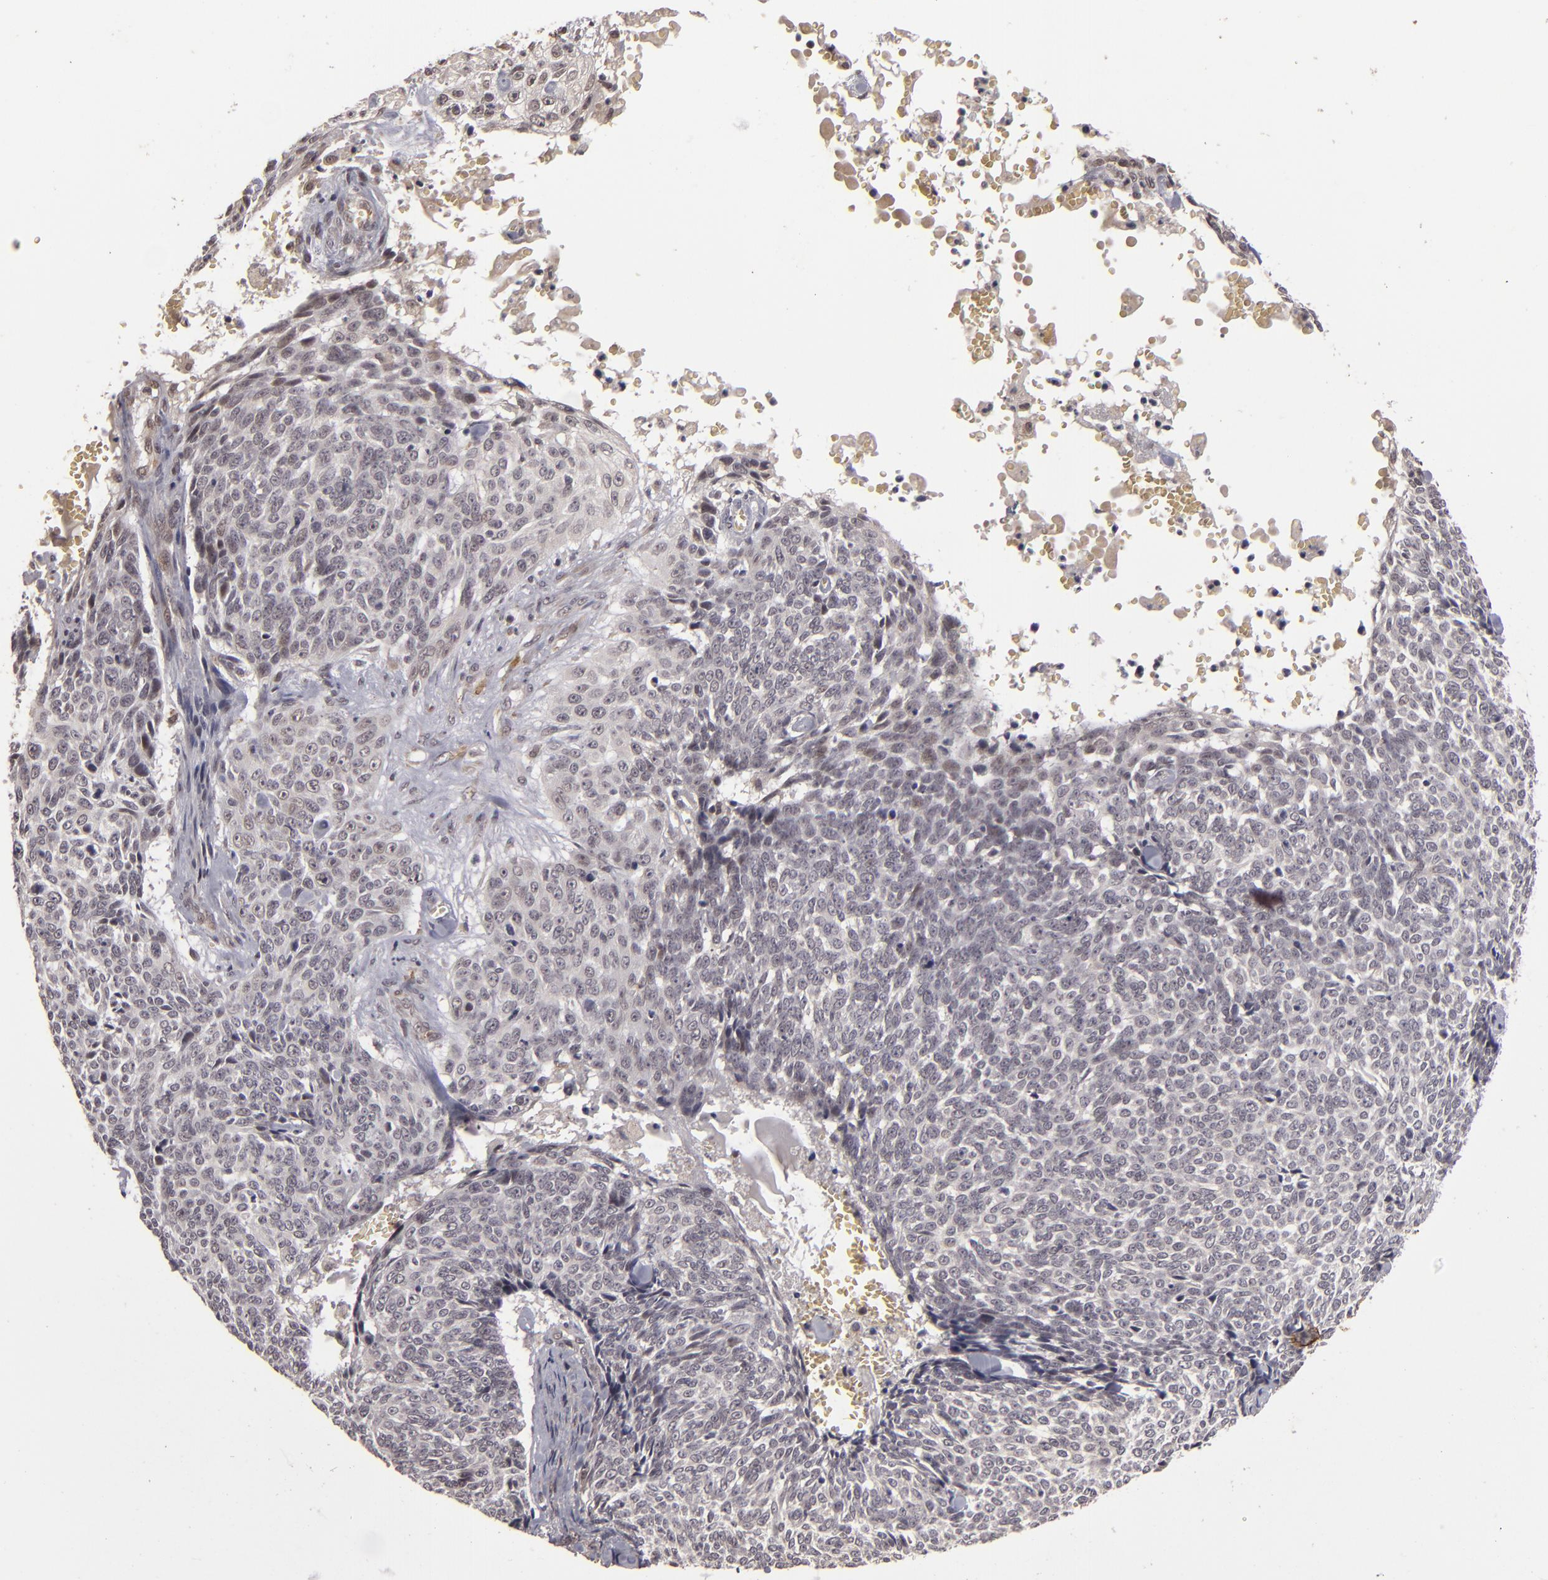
{"staining": {"intensity": "negative", "quantity": "none", "location": "none"}, "tissue": "skin cancer", "cell_type": "Tumor cells", "image_type": "cancer", "snomed": [{"axis": "morphology", "description": "Basal cell carcinoma"}, {"axis": "topography", "description": "Skin"}], "caption": "The image displays no staining of tumor cells in basal cell carcinoma (skin).", "gene": "DFFA", "patient": {"sex": "female", "age": 89}}